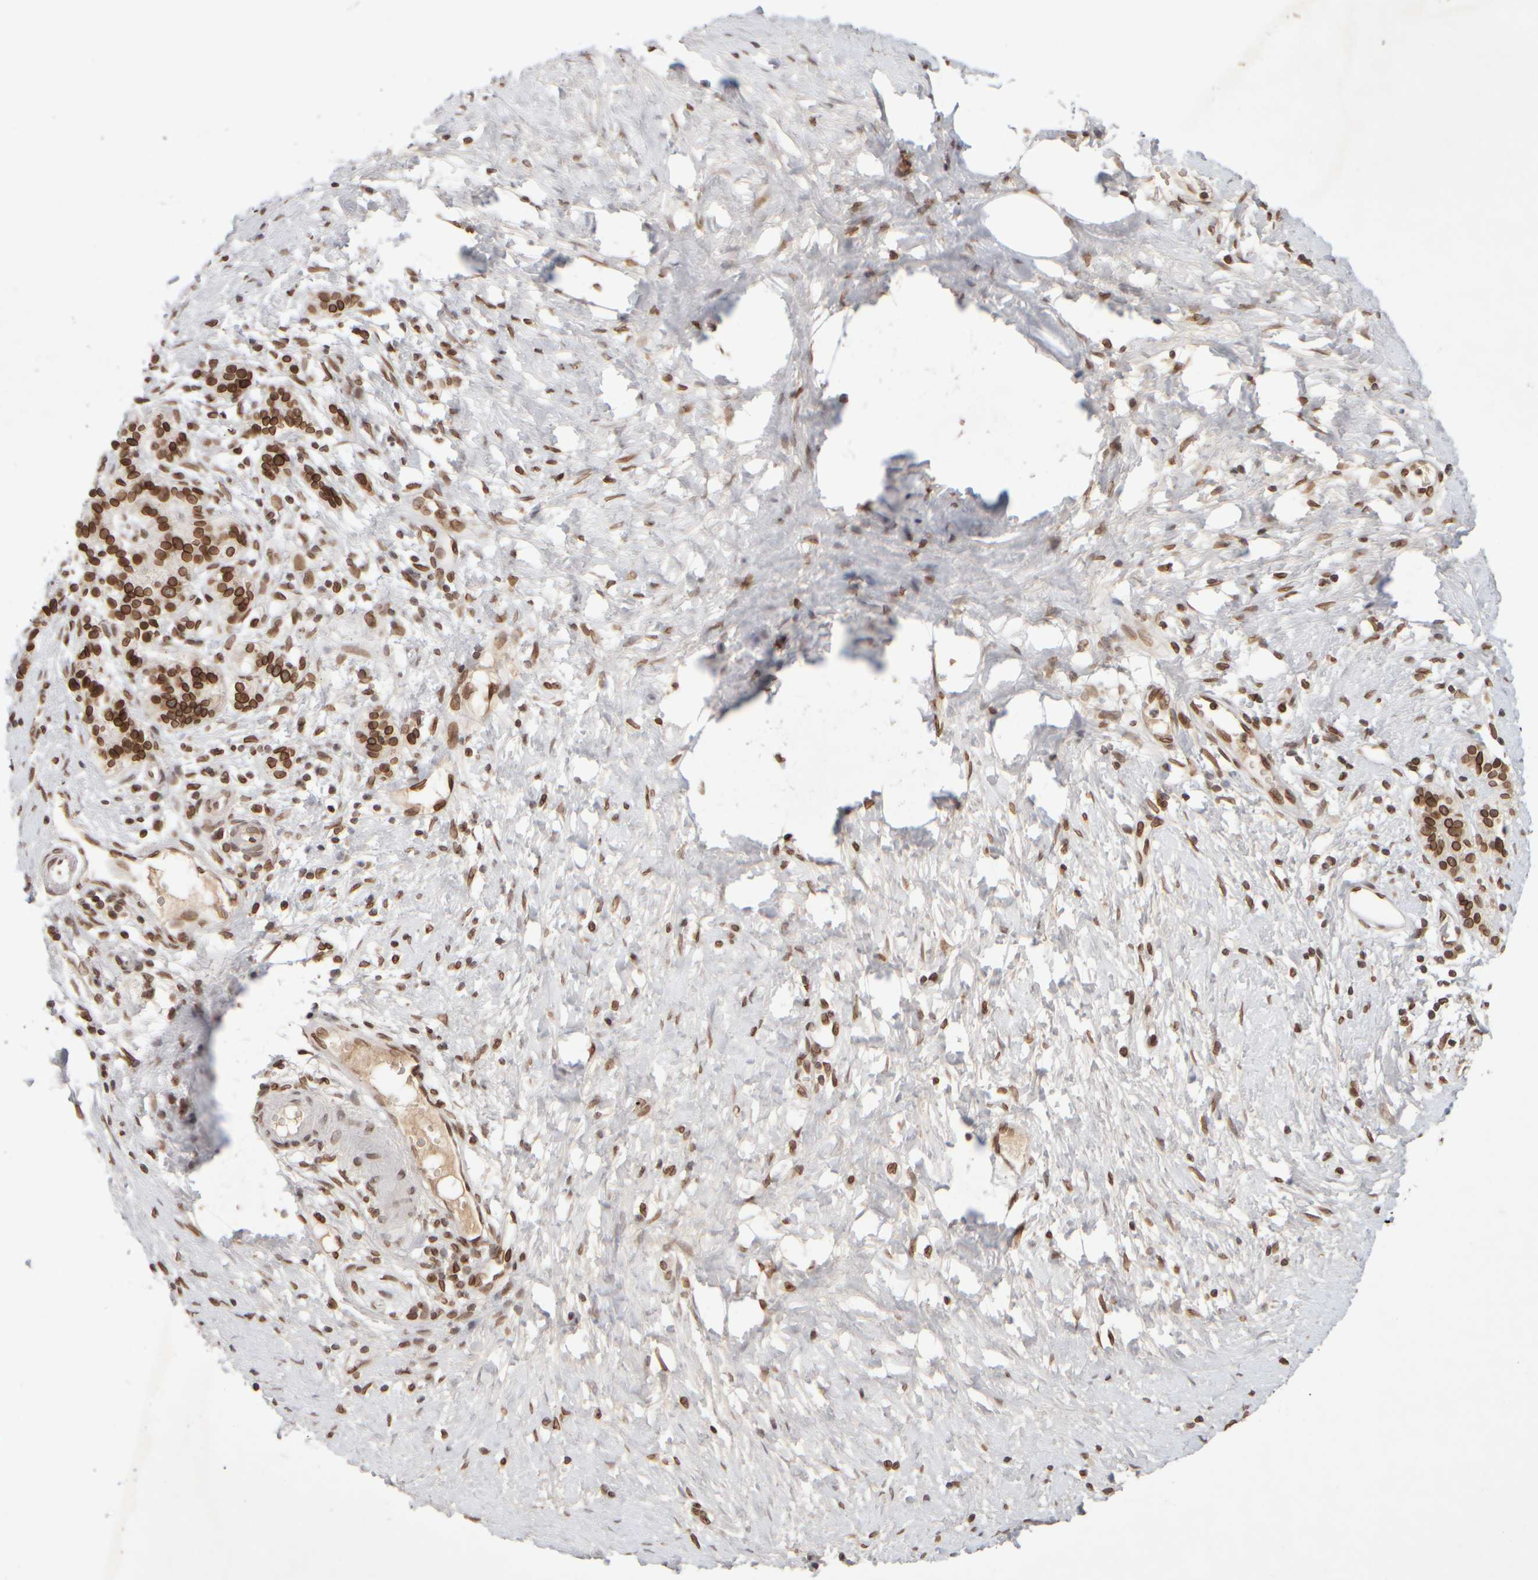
{"staining": {"intensity": "strong", "quantity": ">75%", "location": "cytoplasmic/membranous,nuclear"}, "tissue": "pancreatic cancer", "cell_type": "Tumor cells", "image_type": "cancer", "snomed": [{"axis": "morphology", "description": "Adenocarcinoma, NOS"}, {"axis": "topography", "description": "Pancreas"}], "caption": "The micrograph demonstrates immunohistochemical staining of adenocarcinoma (pancreatic). There is strong cytoplasmic/membranous and nuclear expression is seen in approximately >75% of tumor cells. (DAB IHC with brightfield microscopy, high magnification).", "gene": "ZC3HC1", "patient": {"sex": "male", "age": 50}}